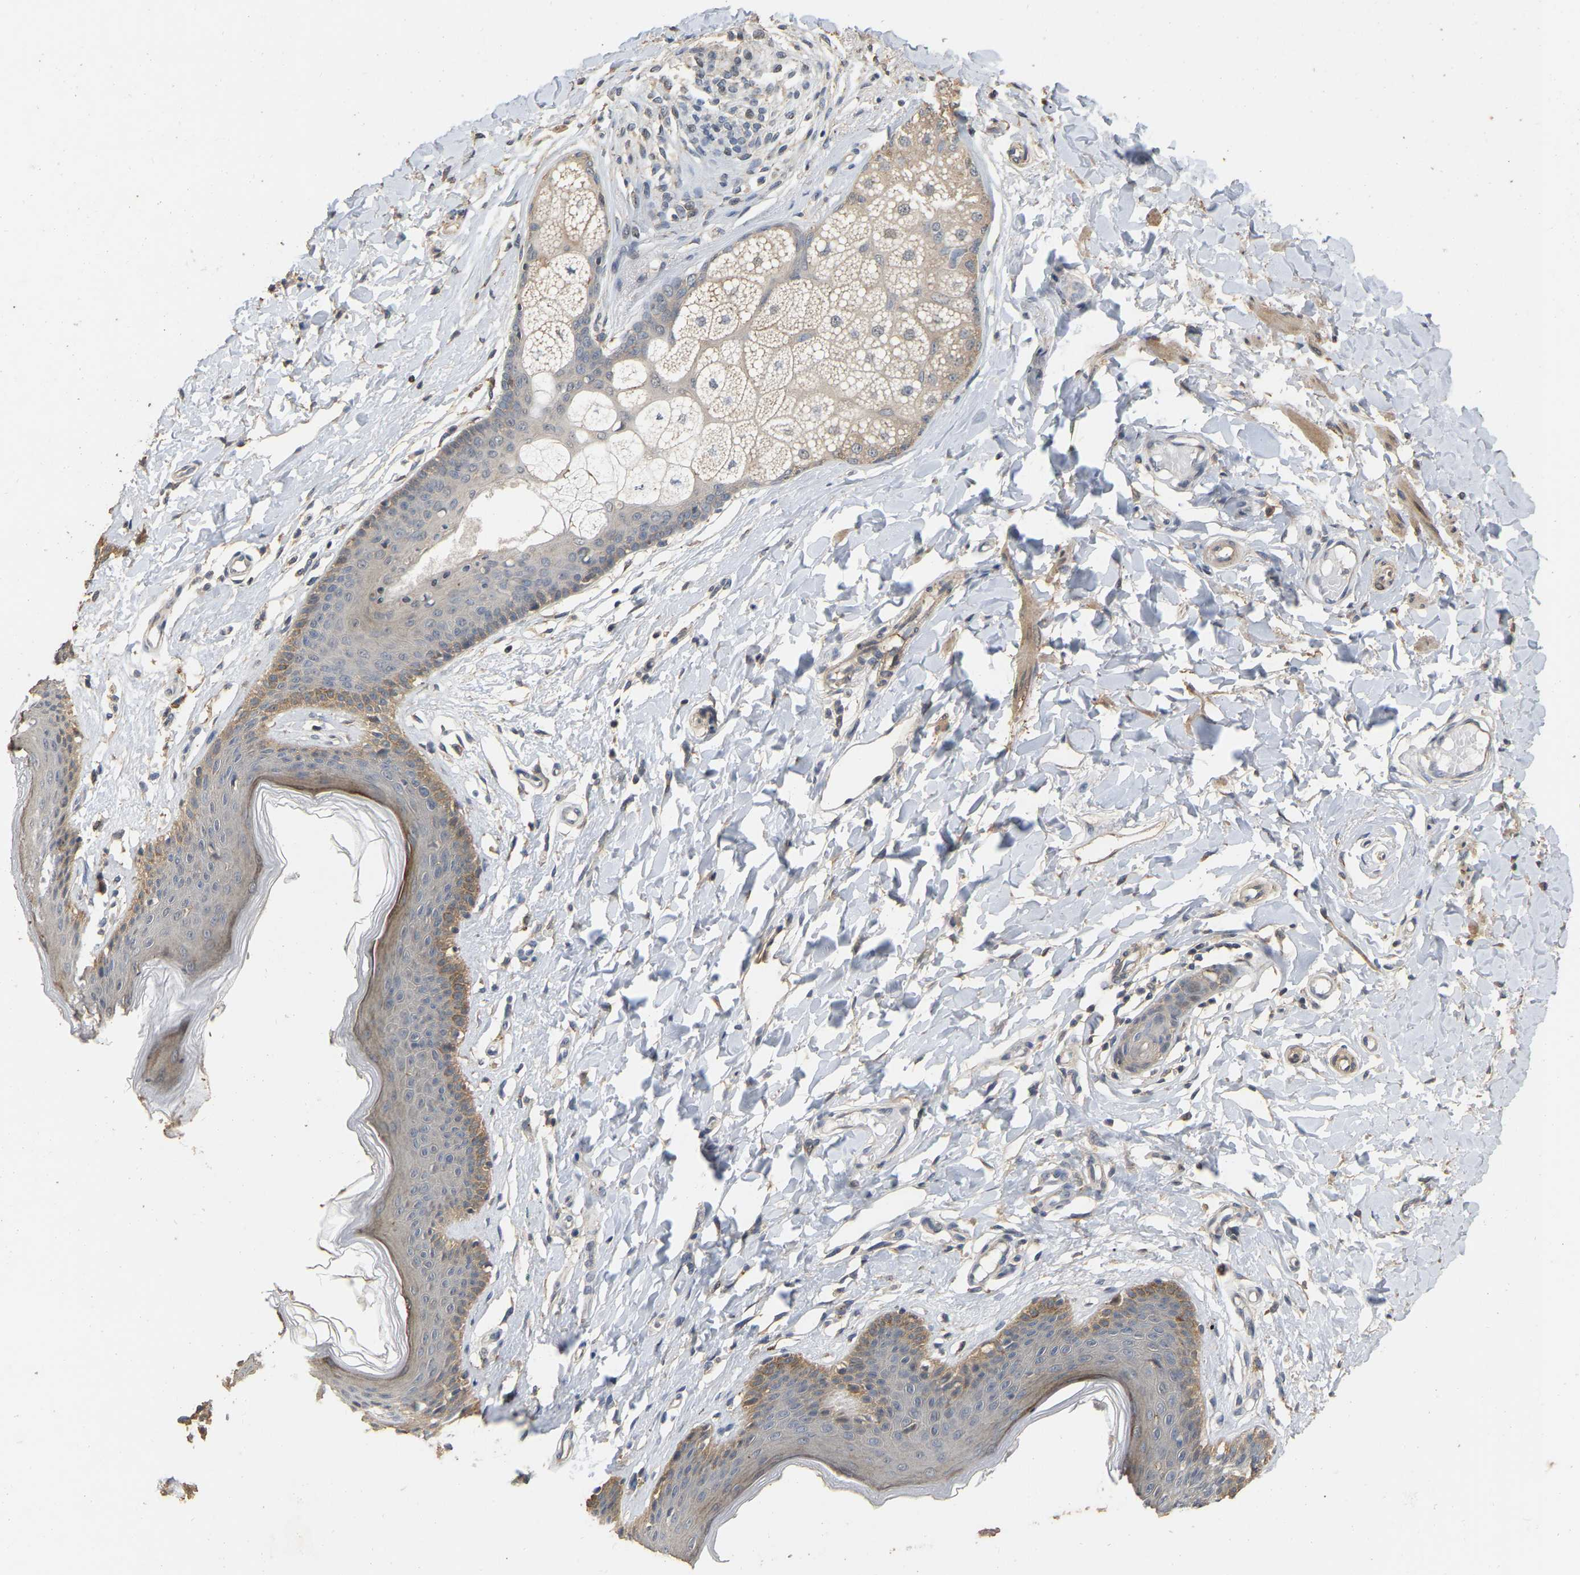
{"staining": {"intensity": "moderate", "quantity": "<25%", "location": "cytoplasmic/membranous"}, "tissue": "skin", "cell_type": "Epidermal cells", "image_type": "normal", "snomed": [{"axis": "morphology", "description": "Normal tissue, NOS"}, {"axis": "topography", "description": "Vulva"}], "caption": "Approximately <25% of epidermal cells in benign skin exhibit moderate cytoplasmic/membranous protein expression as visualized by brown immunohistochemical staining.", "gene": "NCS1", "patient": {"sex": "female", "age": 66}}